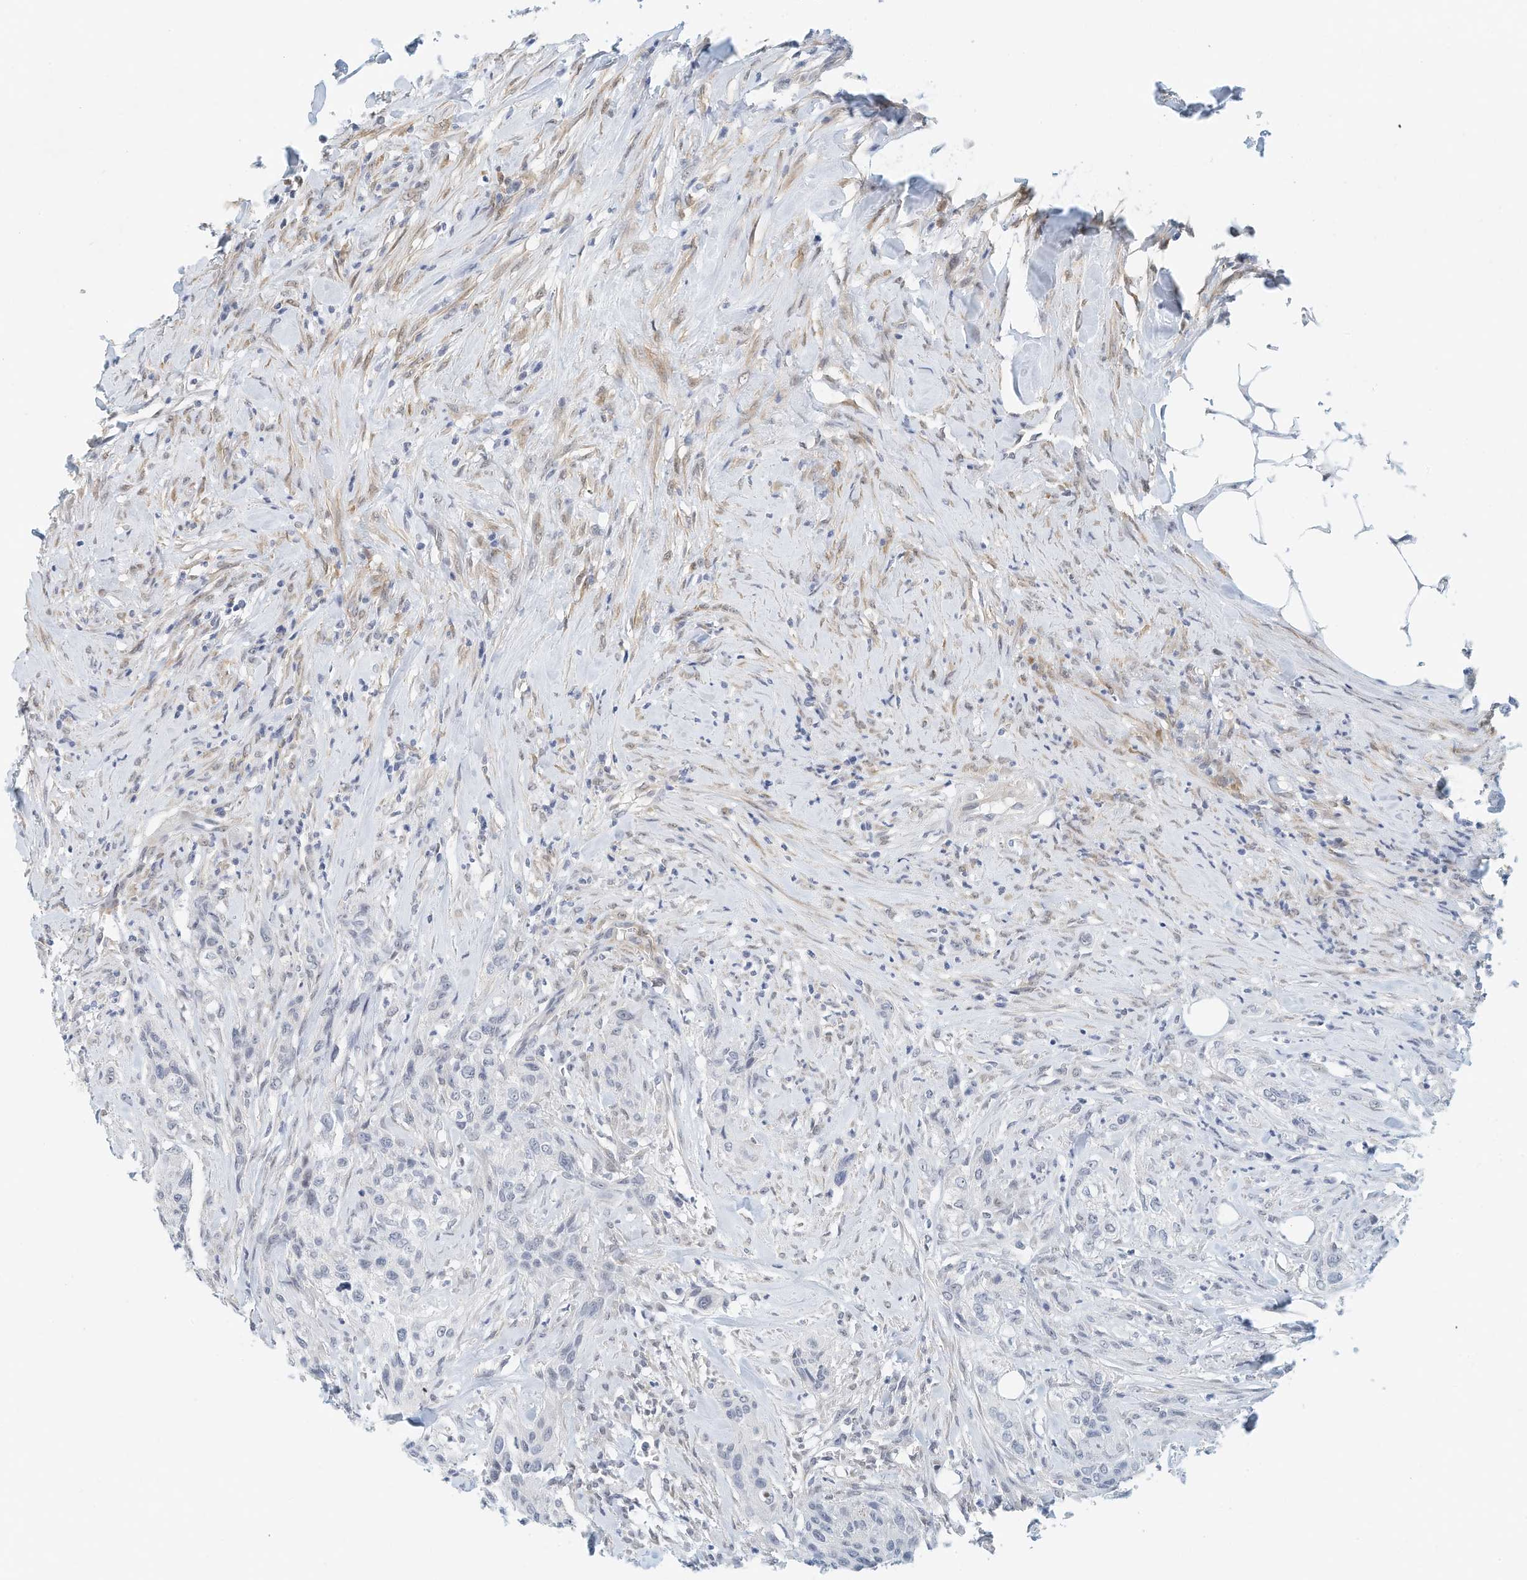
{"staining": {"intensity": "negative", "quantity": "none", "location": "none"}, "tissue": "urothelial cancer", "cell_type": "Tumor cells", "image_type": "cancer", "snomed": [{"axis": "morphology", "description": "Urothelial carcinoma, High grade"}, {"axis": "topography", "description": "Urinary bladder"}], "caption": "A photomicrograph of urothelial cancer stained for a protein shows no brown staining in tumor cells. (Brightfield microscopy of DAB (3,3'-diaminobenzidine) immunohistochemistry at high magnification).", "gene": "ARHGAP28", "patient": {"sex": "male", "age": 35}}